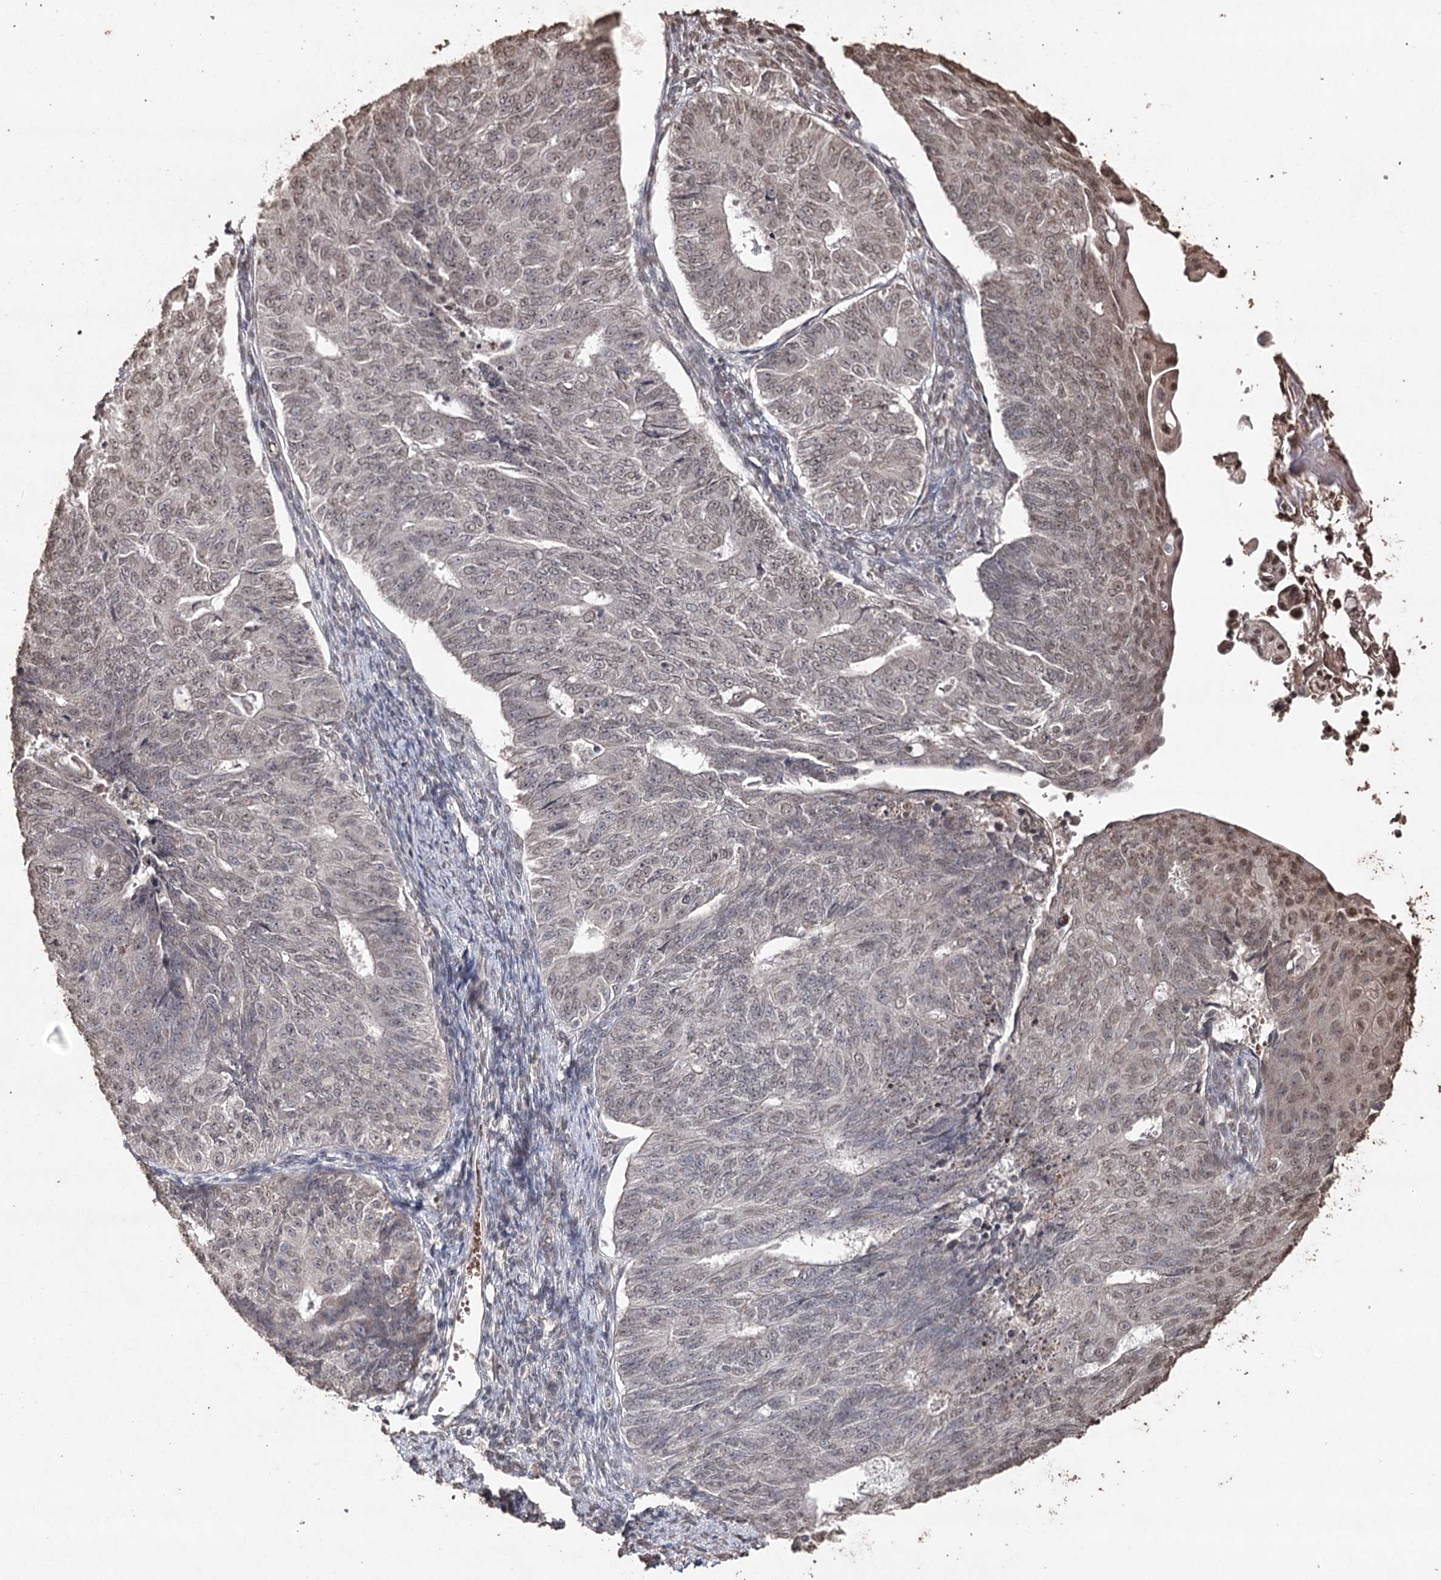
{"staining": {"intensity": "weak", "quantity": "<25%", "location": "nuclear"}, "tissue": "endometrial cancer", "cell_type": "Tumor cells", "image_type": "cancer", "snomed": [{"axis": "morphology", "description": "Adenocarcinoma, NOS"}, {"axis": "topography", "description": "Endometrium"}], "caption": "Immunohistochemistry (IHC) photomicrograph of neoplastic tissue: endometrial cancer (adenocarcinoma) stained with DAB (3,3'-diaminobenzidine) demonstrates no significant protein expression in tumor cells.", "gene": "ATG14", "patient": {"sex": "female", "age": 32}}